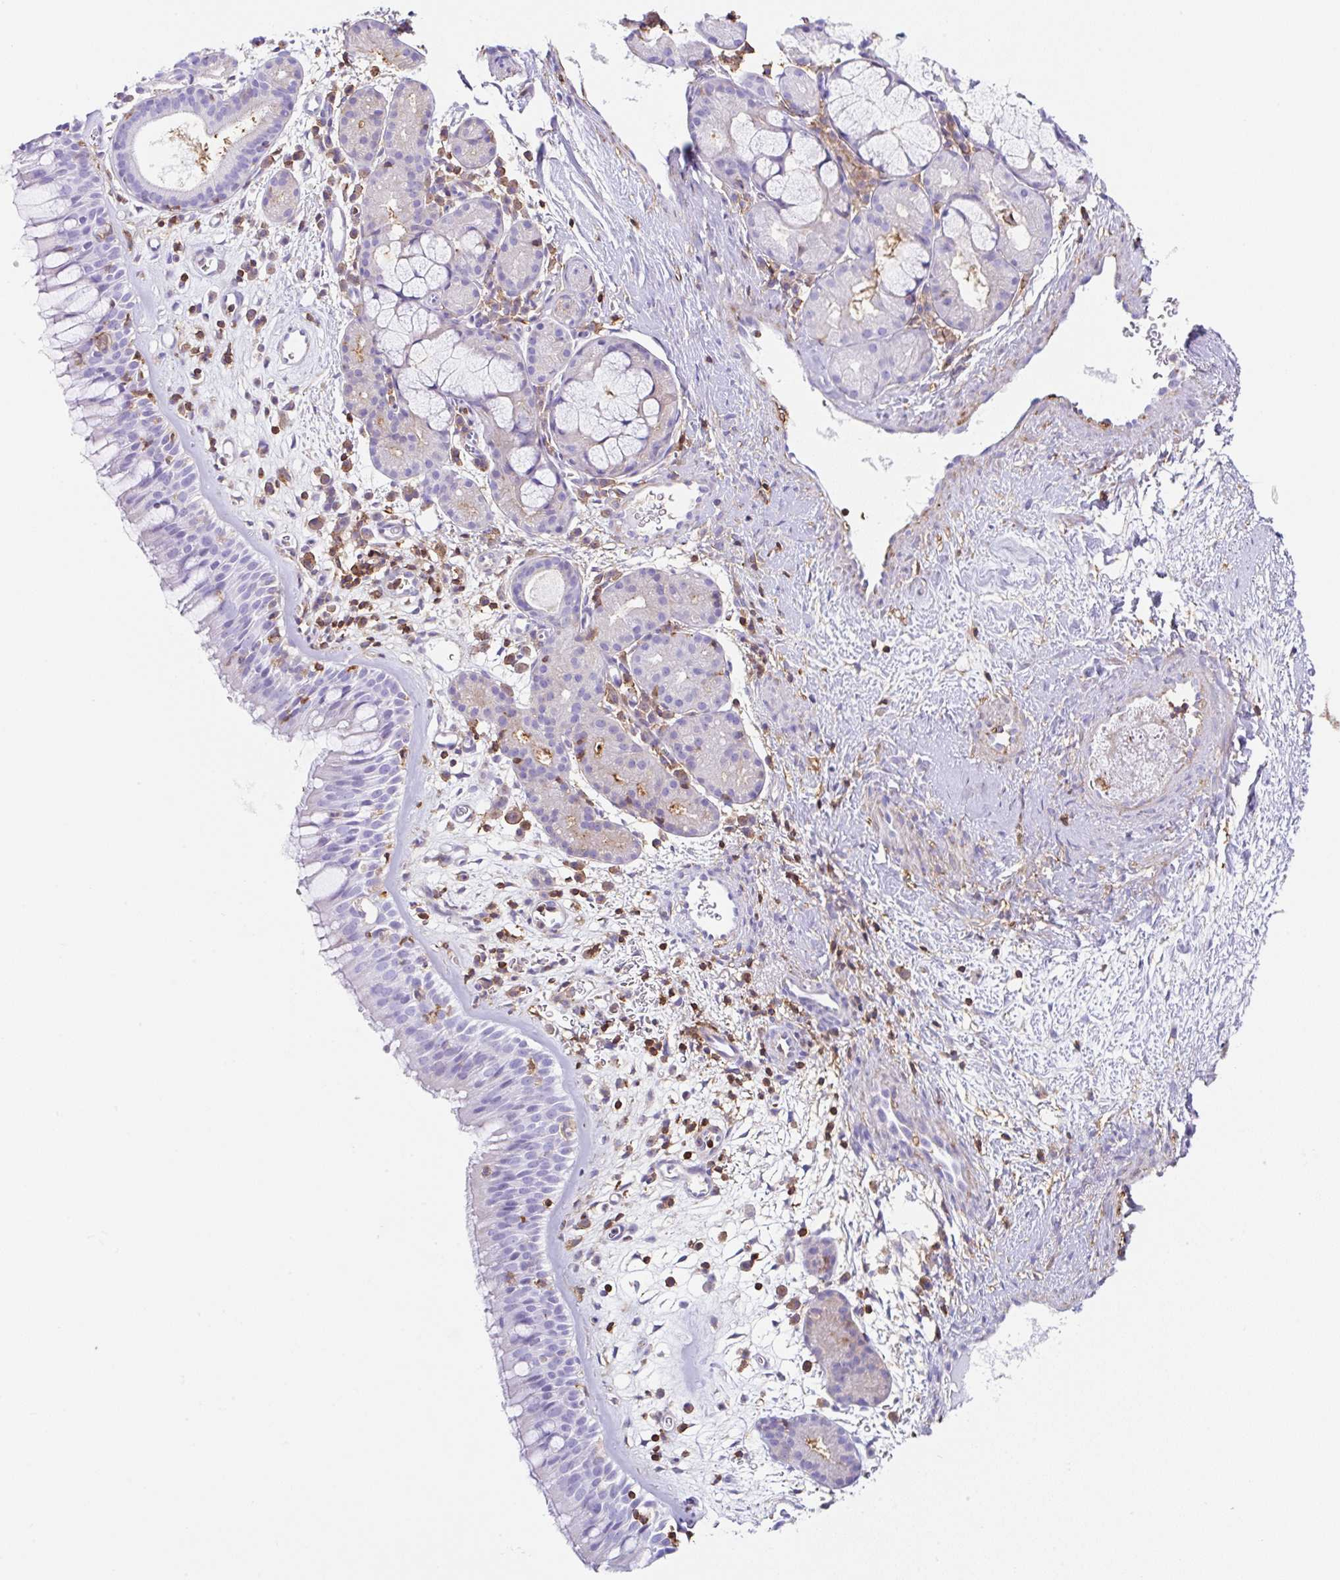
{"staining": {"intensity": "negative", "quantity": "none", "location": "none"}, "tissue": "nasopharynx", "cell_type": "Respiratory epithelial cells", "image_type": "normal", "snomed": [{"axis": "morphology", "description": "Normal tissue, NOS"}, {"axis": "topography", "description": "Nasopharynx"}], "caption": "This is a image of immunohistochemistry staining of unremarkable nasopharynx, which shows no positivity in respiratory epithelial cells.", "gene": "MTTP", "patient": {"sex": "male", "age": 65}}